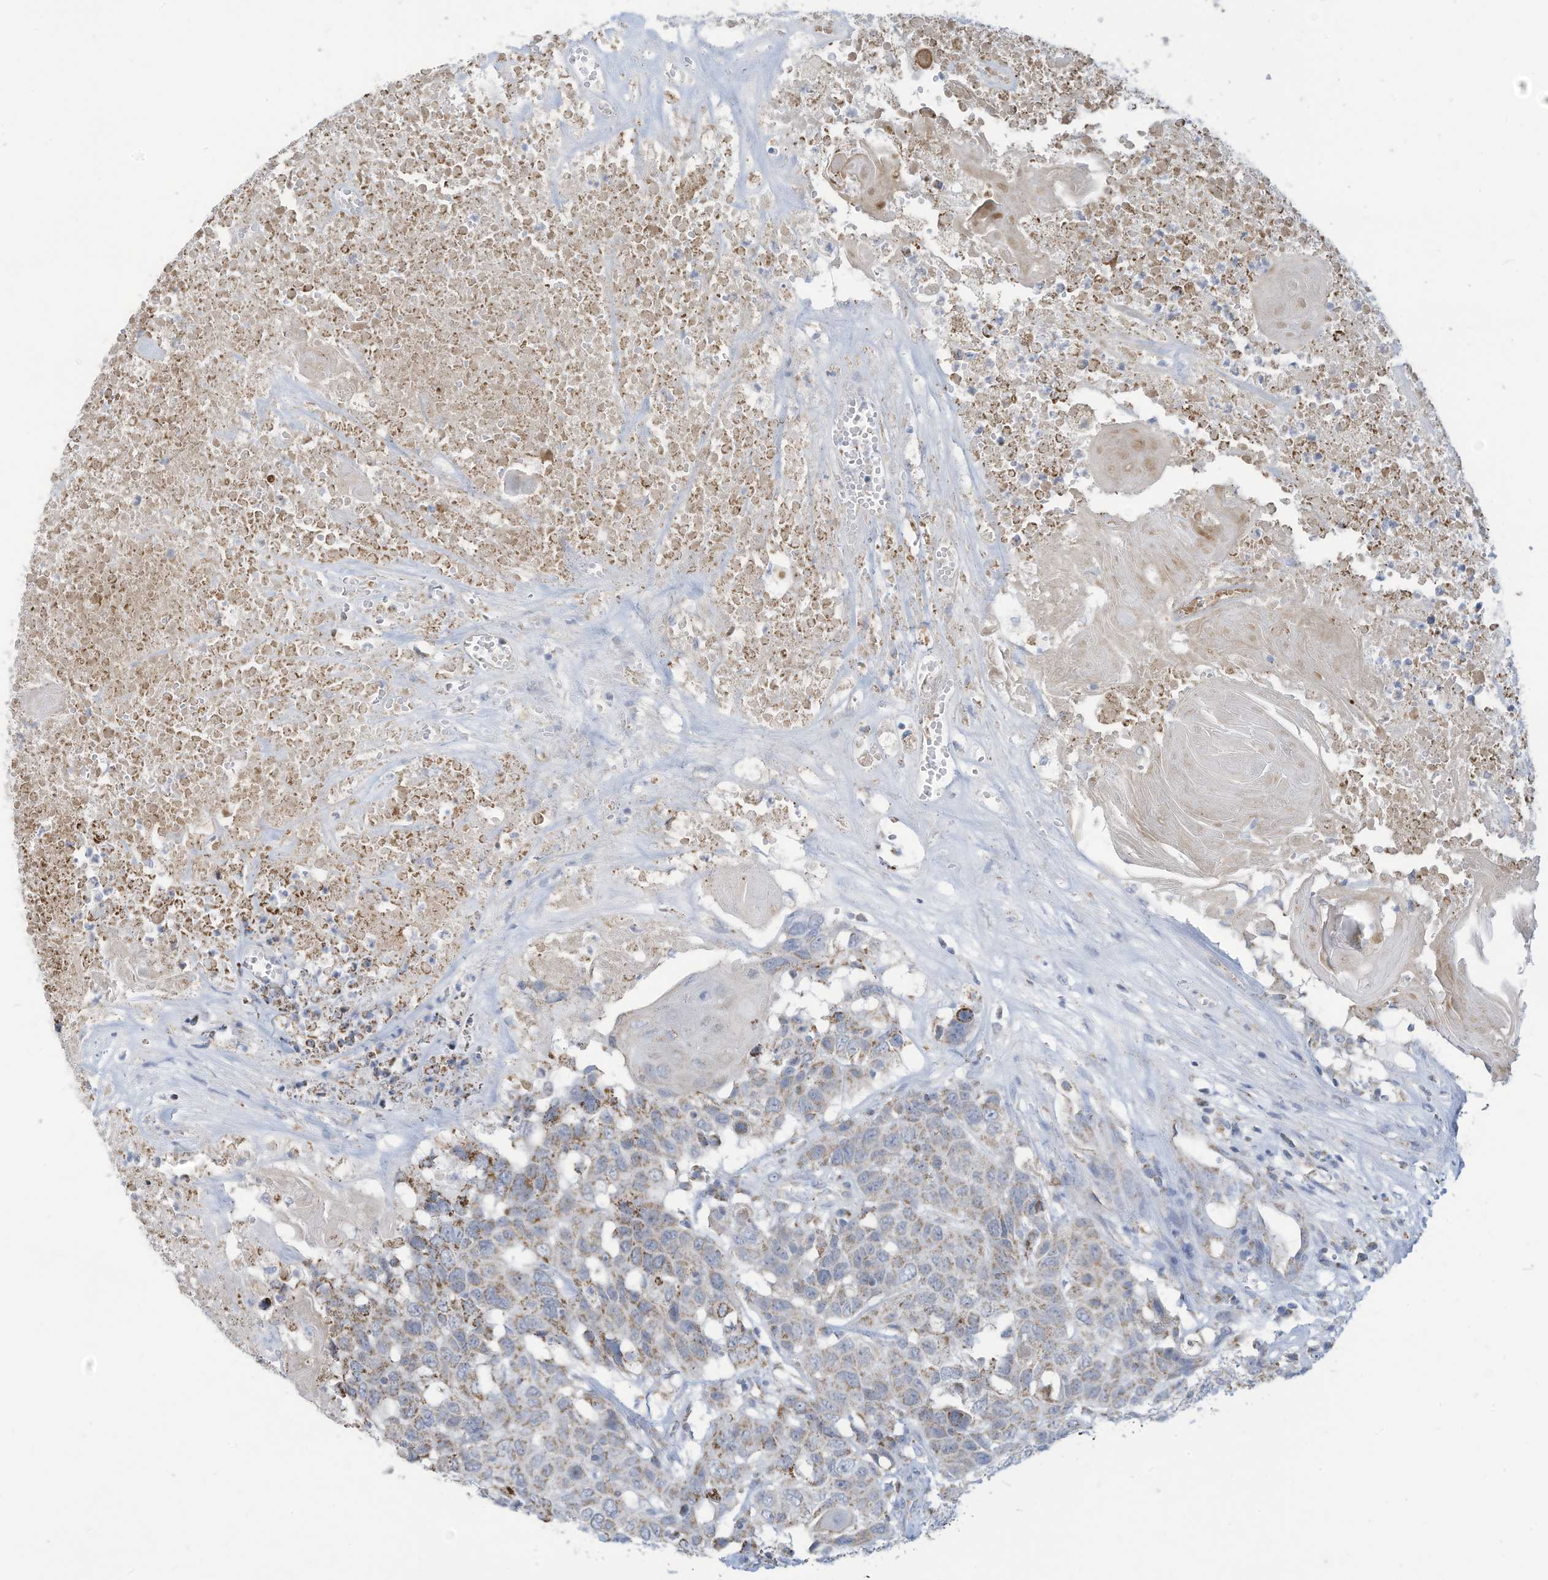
{"staining": {"intensity": "moderate", "quantity": "<25%", "location": "cytoplasmic/membranous"}, "tissue": "head and neck cancer", "cell_type": "Tumor cells", "image_type": "cancer", "snomed": [{"axis": "morphology", "description": "Squamous cell carcinoma, NOS"}, {"axis": "topography", "description": "Head-Neck"}], "caption": "IHC (DAB (3,3'-diaminobenzidine)) staining of squamous cell carcinoma (head and neck) reveals moderate cytoplasmic/membranous protein positivity in about <25% of tumor cells.", "gene": "NLN", "patient": {"sex": "male", "age": 66}}